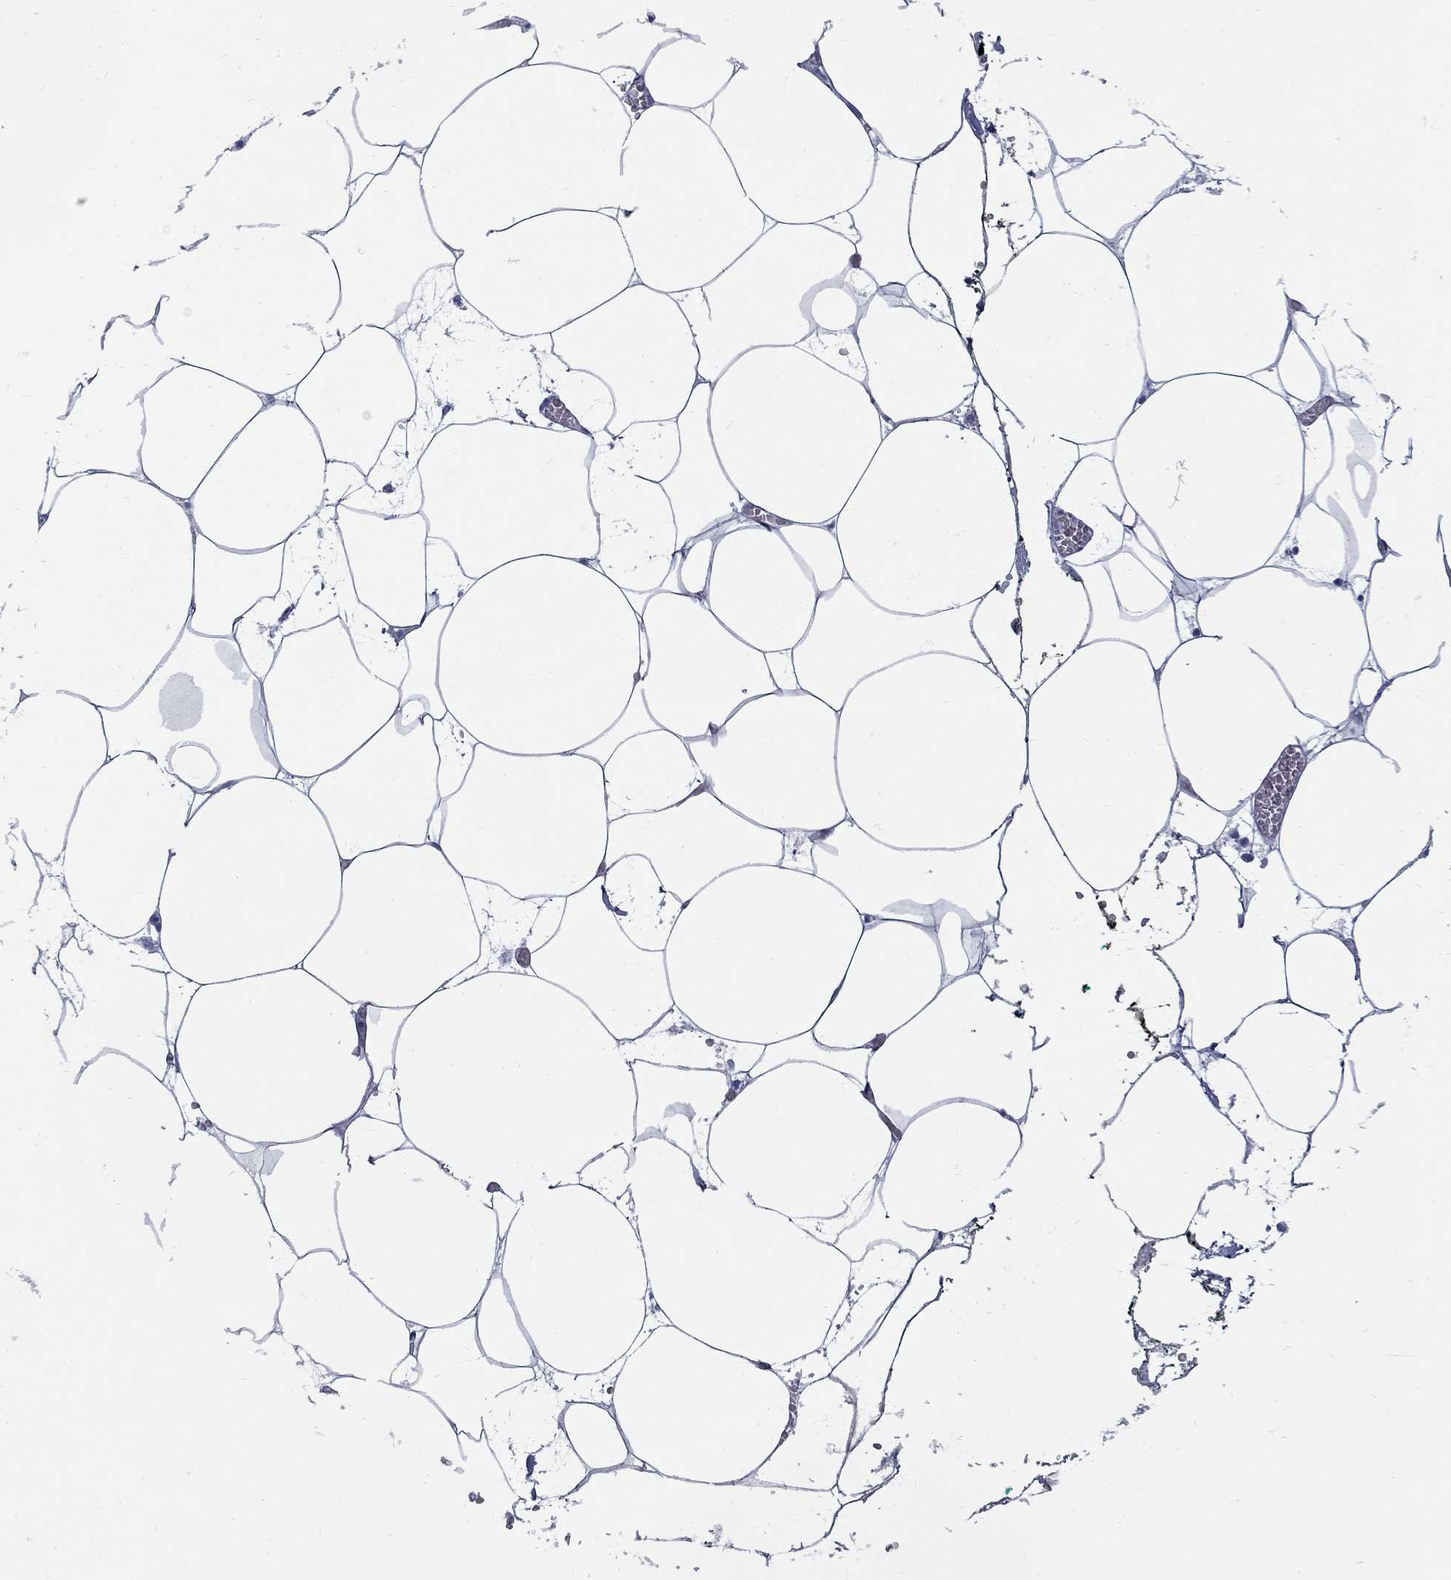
{"staining": {"intensity": "negative", "quantity": "none", "location": "none"}, "tissue": "adipose tissue", "cell_type": "Adipocytes", "image_type": "normal", "snomed": [{"axis": "morphology", "description": "Normal tissue, NOS"}, {"axis": "topography", "description": "Adipose tissue"}, {"axis": "topography", "description": "Pancreas"}, {"axis": "topography", "description": "Peripheral nerve tissue"}], "caption": "The histopathology image shows no significant staining in adipocytes of adipose tissue. Brightfield microscopy of IHC stained with DAB (brown) and hematoxylin (blue), captured at high magnification.", "gene": "PDZD3", "patient": {"sex": "female", "age": 58}}